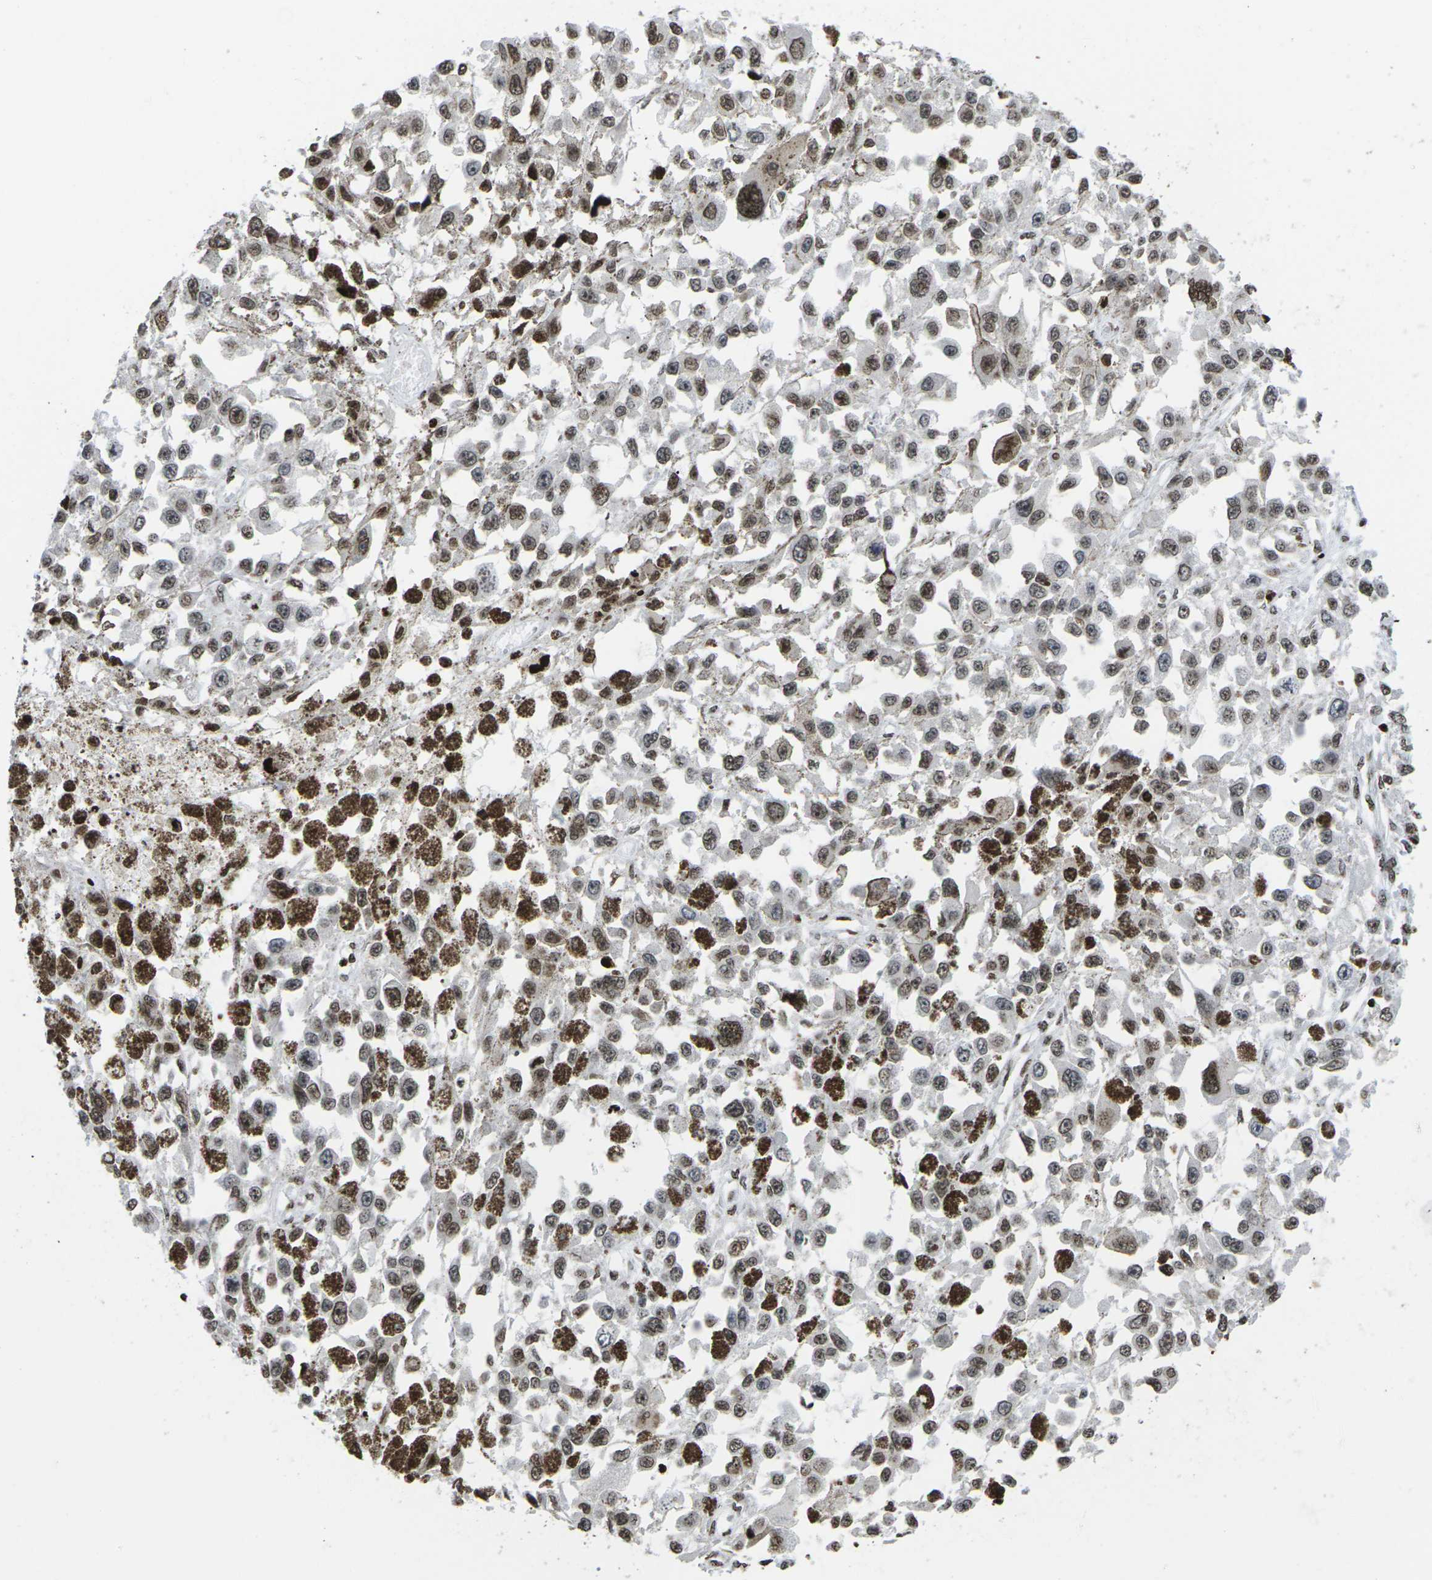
{"staining": {"intensity": "moderate", "quantity": ">75%", "location": "cytoplasmic/membranous,nuclear"}, "tissue": "melanoma", "cell_type": "Tumor cells", "image_type": "cancer", "snomed": [{"axis": "morphology", "description": "Malignant melanoma, Metastatic site"}, {"axis": "topography", "description": "Lymph node"}], "caption": "This is a photomicrograph of immunohistochemistry staining of malignant melanoma (metastatic site), which shows moderate positivity in the cytoplasmic/membranous and nuclear of tumor cells.", "gene": "H1-4", "patient": {"sex": "male", "age": 59}}